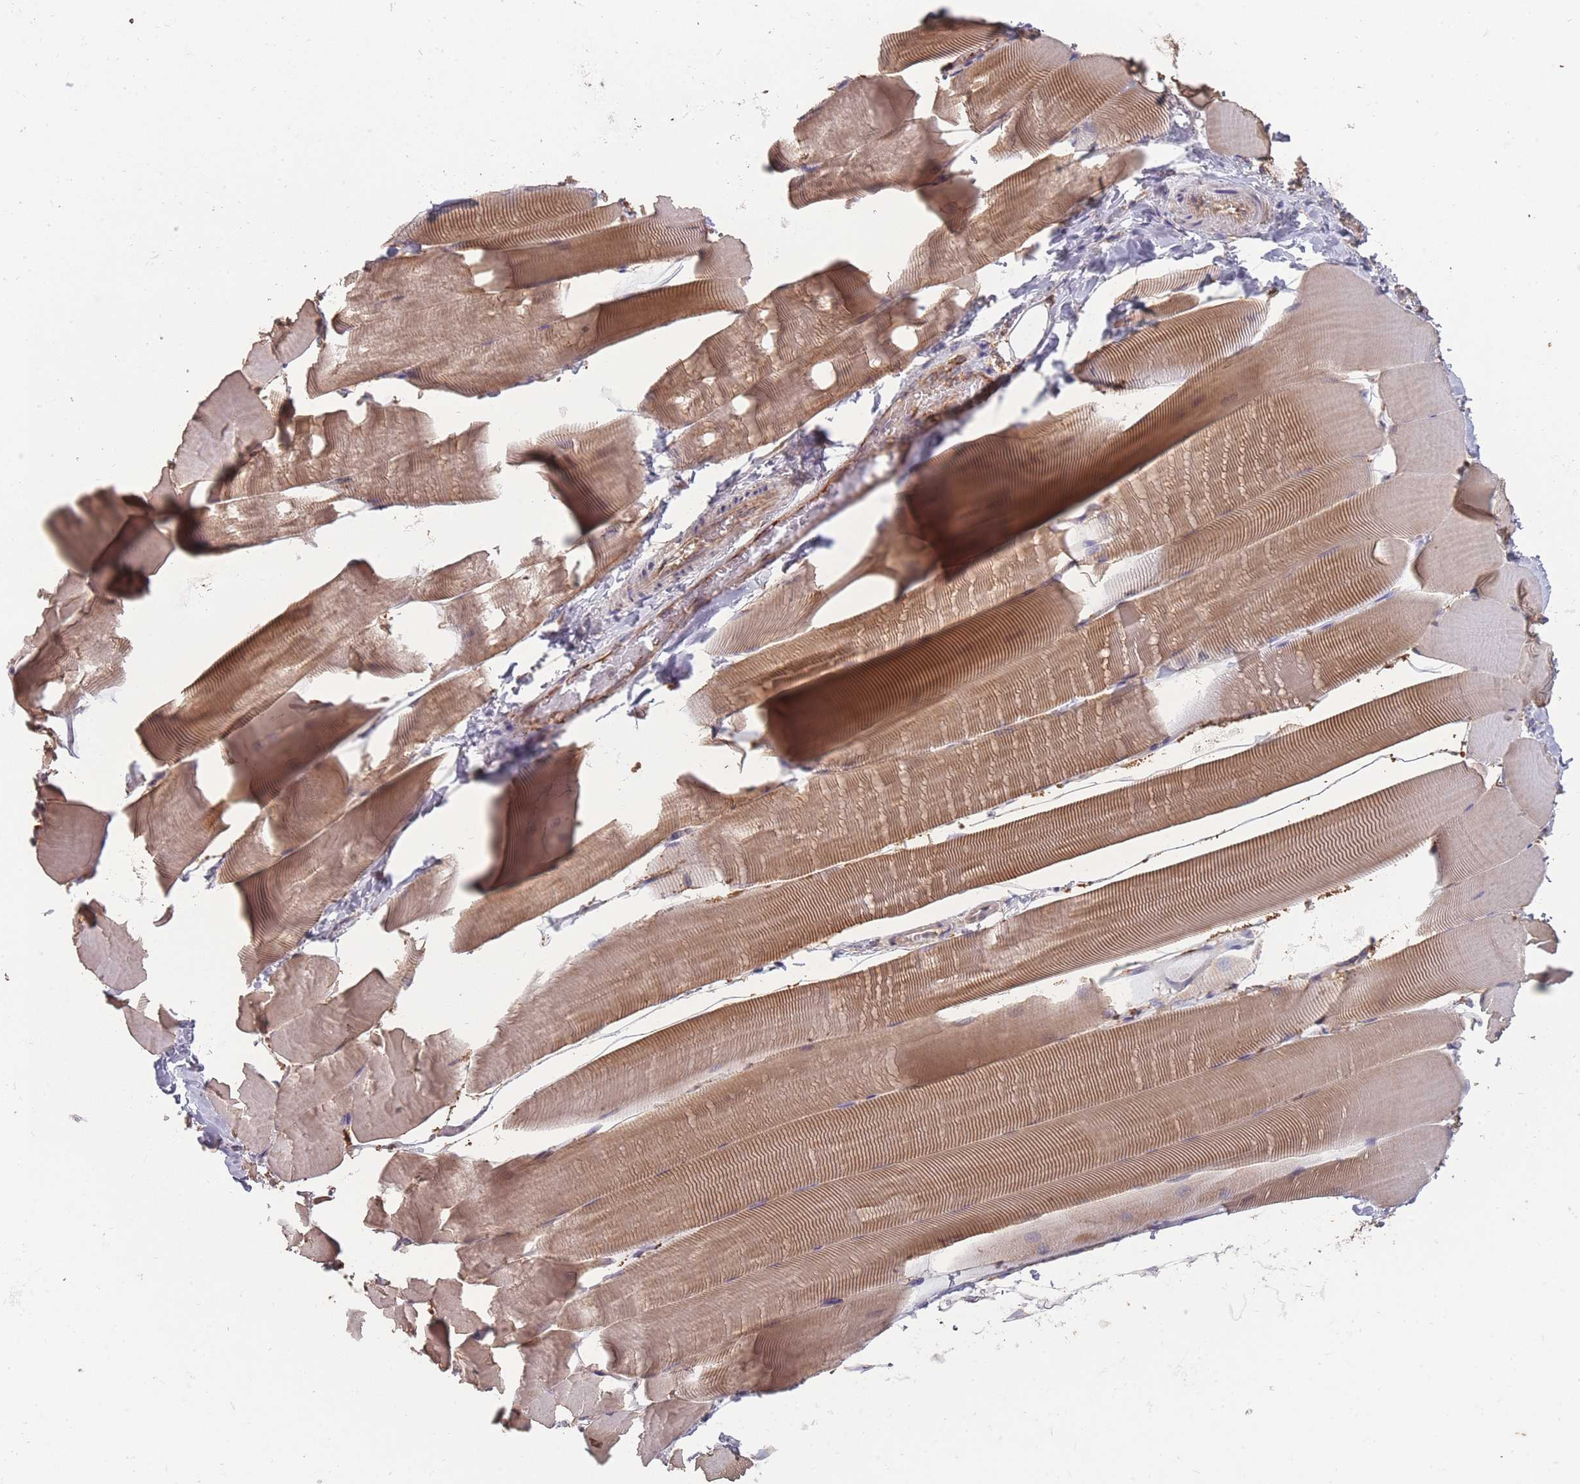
{"staining": {"intensity": "moderate", "quantity": ">75%", "location": "cytoplasmic/membranous"}, "tissue": "skeletal muscle", "cell_type": "Myocytes", "image_type": "normal", "snomed": [{"axis": "morphology", "description": "Normal tissue, NOS"}, {"axis": "topography", "description": "Skeletal muscle"}], "caption": "This micrograph exhibits IHC staining of unremarkable human skeletal muscle, with medium moderate cytoplasmic/membranous staining in approximately >75% of myocytes.", "gene": "SANBR", "patient": {"sex": "male", "age": 25}}